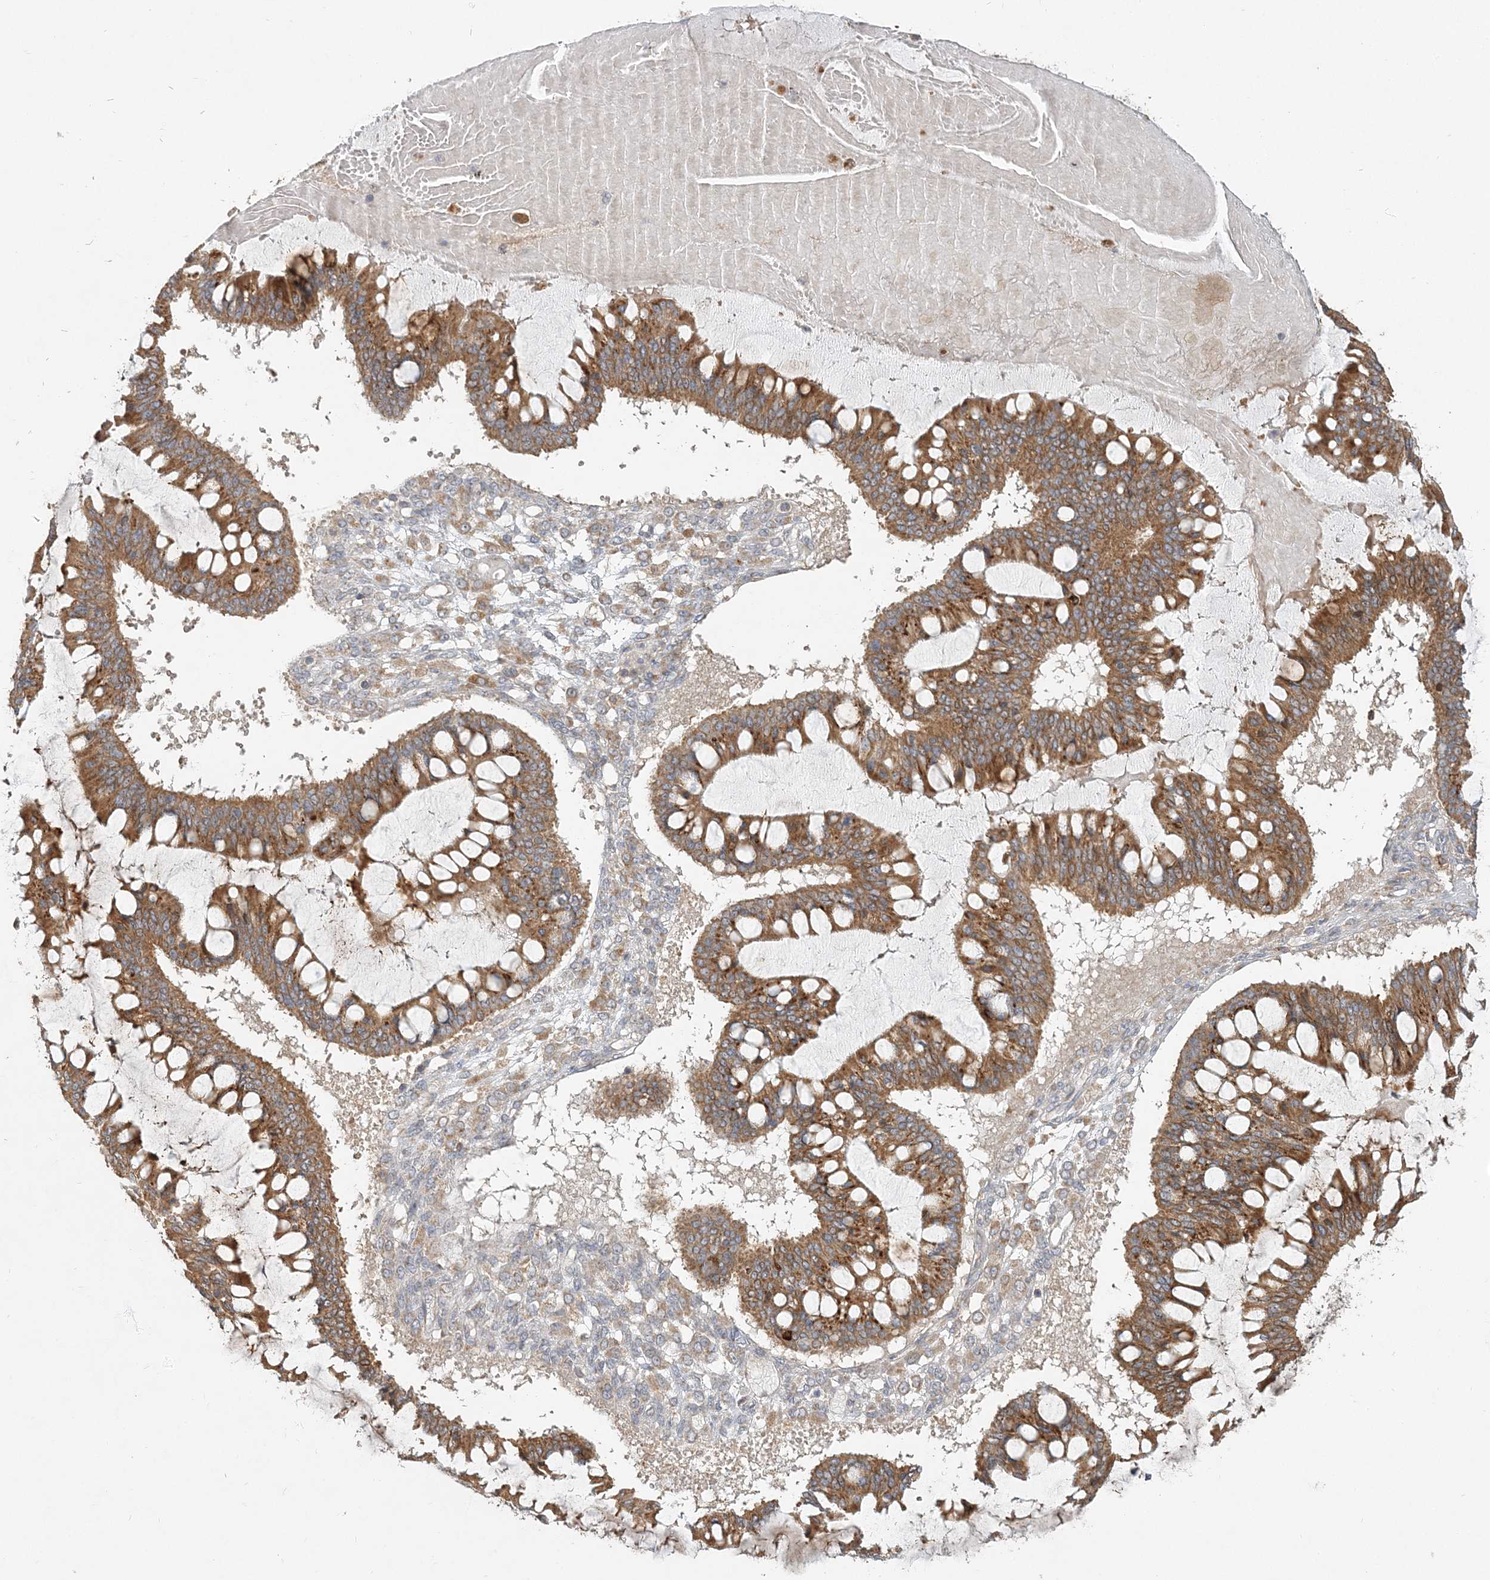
{"staining": {"intensity": "strong", "quantity": ">75%", "location": "cytoplasmic/membranous"}, "tissue": "ovarian cancer", "cell_type": "Tumor cells", "image_type": "cancer", "snomed": [{"axis": "morphology", "description": "Cystadenocarcinoma, mucinous, NOS"}, {"axis": "topography", "description": "Ovary"}], "caption": "Protein analysis of ovarian mucinous cystadenocarcinoma tissue reveals strong cytoplasmic/membranous expression in about >75% of tumor cells. (Brightfield microscopy of DAB IHC at high magnification).", "gene": "RAB14", "patient": {"sex": "female", "age": 73}}